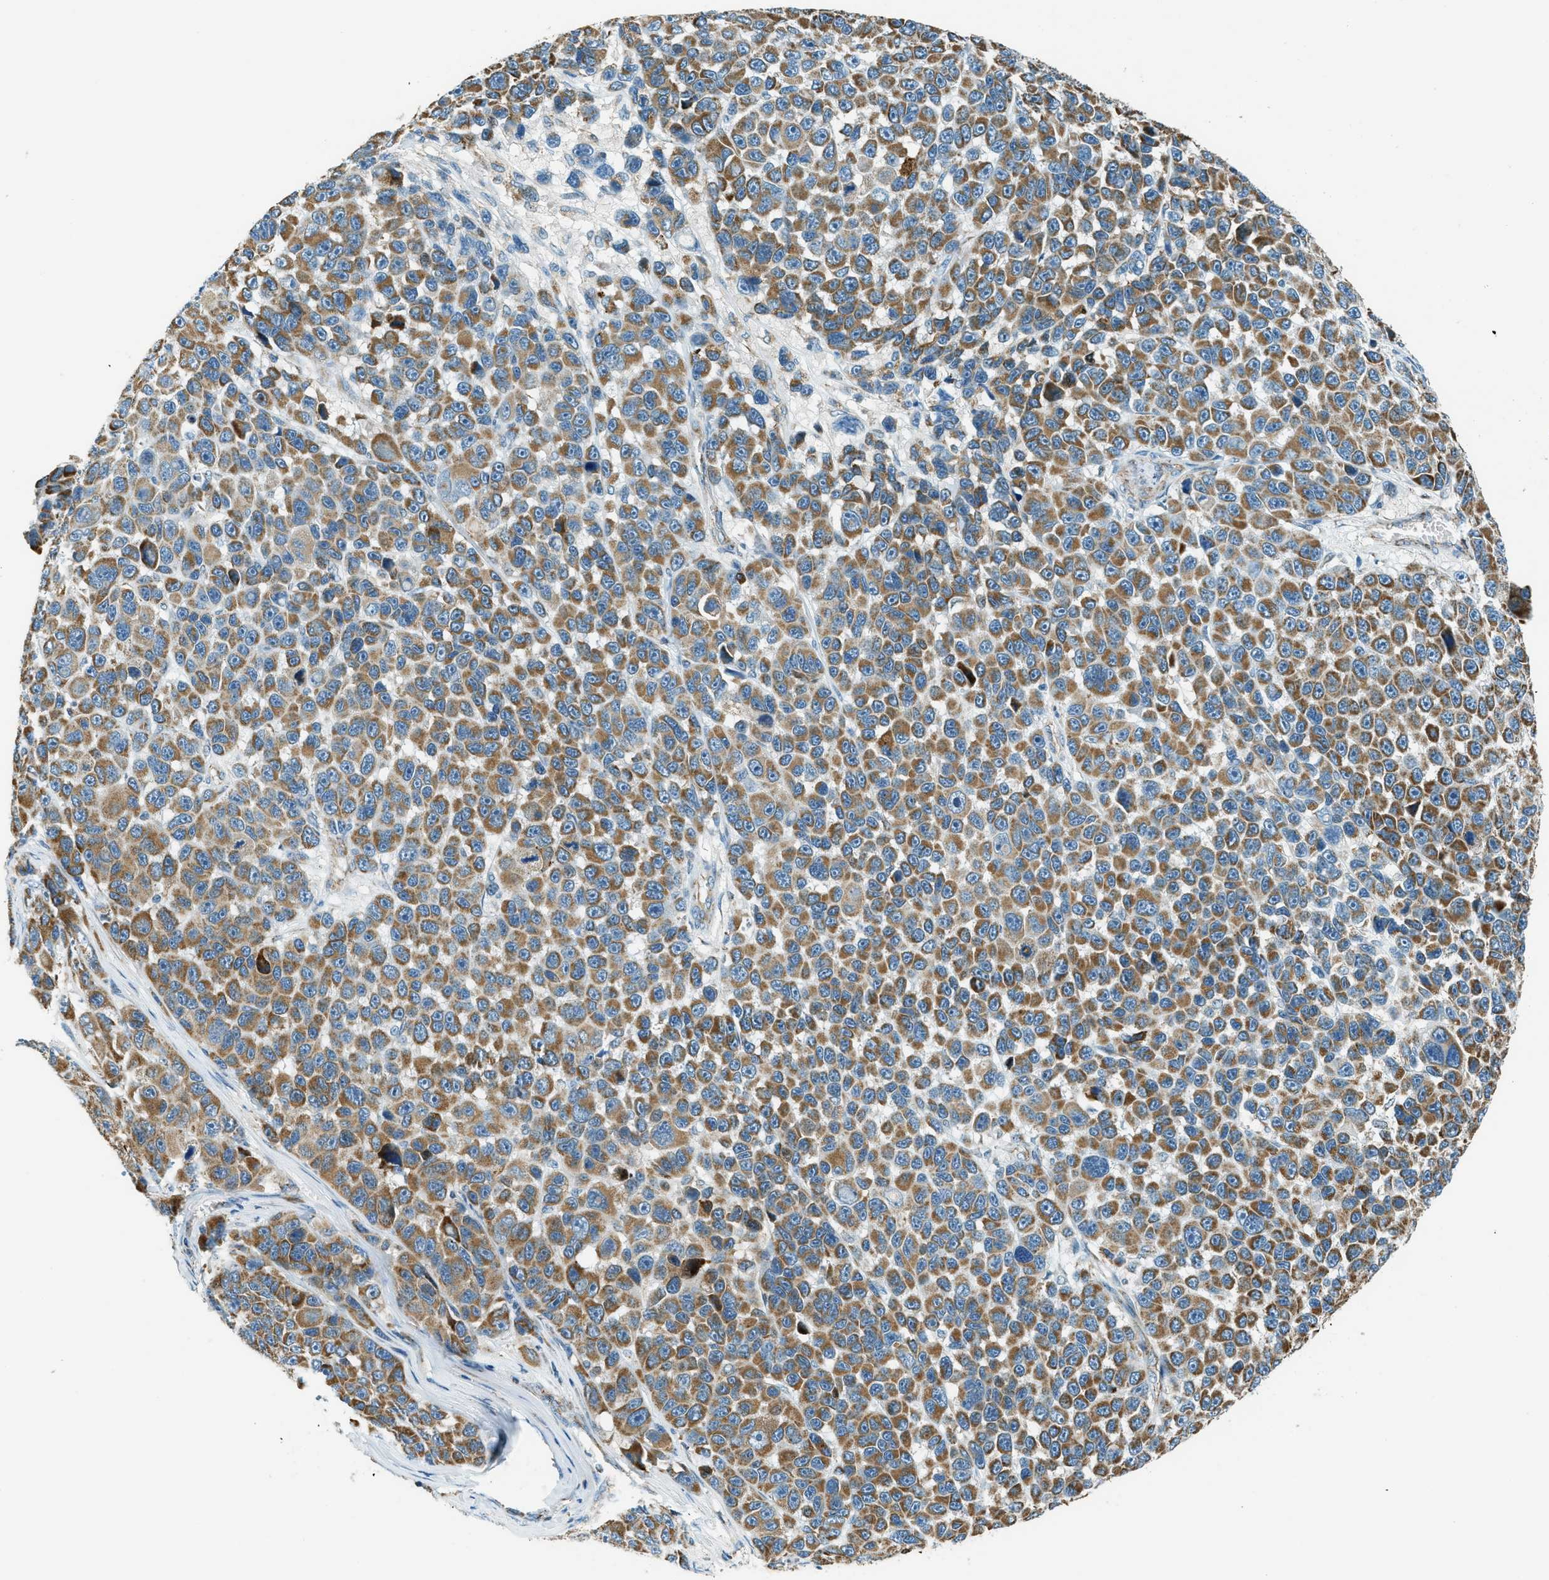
{"staining": {"intensity": "moderate", "quantity": ">75%", "location": "cytoplasmic/membranous"}, "tissue": "melanoma", "cell_type": "Tumor cells", "image_type": "cancer", "snomed": [{"axis": "morphology", "description": "Malignant melanoma, NOS"}, {"axis": "topography", "description": "Skin"}], "caption": "Protein expression analysis of malignant melanoma demonstrates moderate cytoplasmic/membranous expression in approximately >75% of tumor cells. (Stains: DAB (3,3'-diaminobenzidine) in brown, nuclei in blue, Microscopy: brightfield microscopy at high magnification).", "gene": "CHST15", "patient": {"sex": "male", "age": 53}}